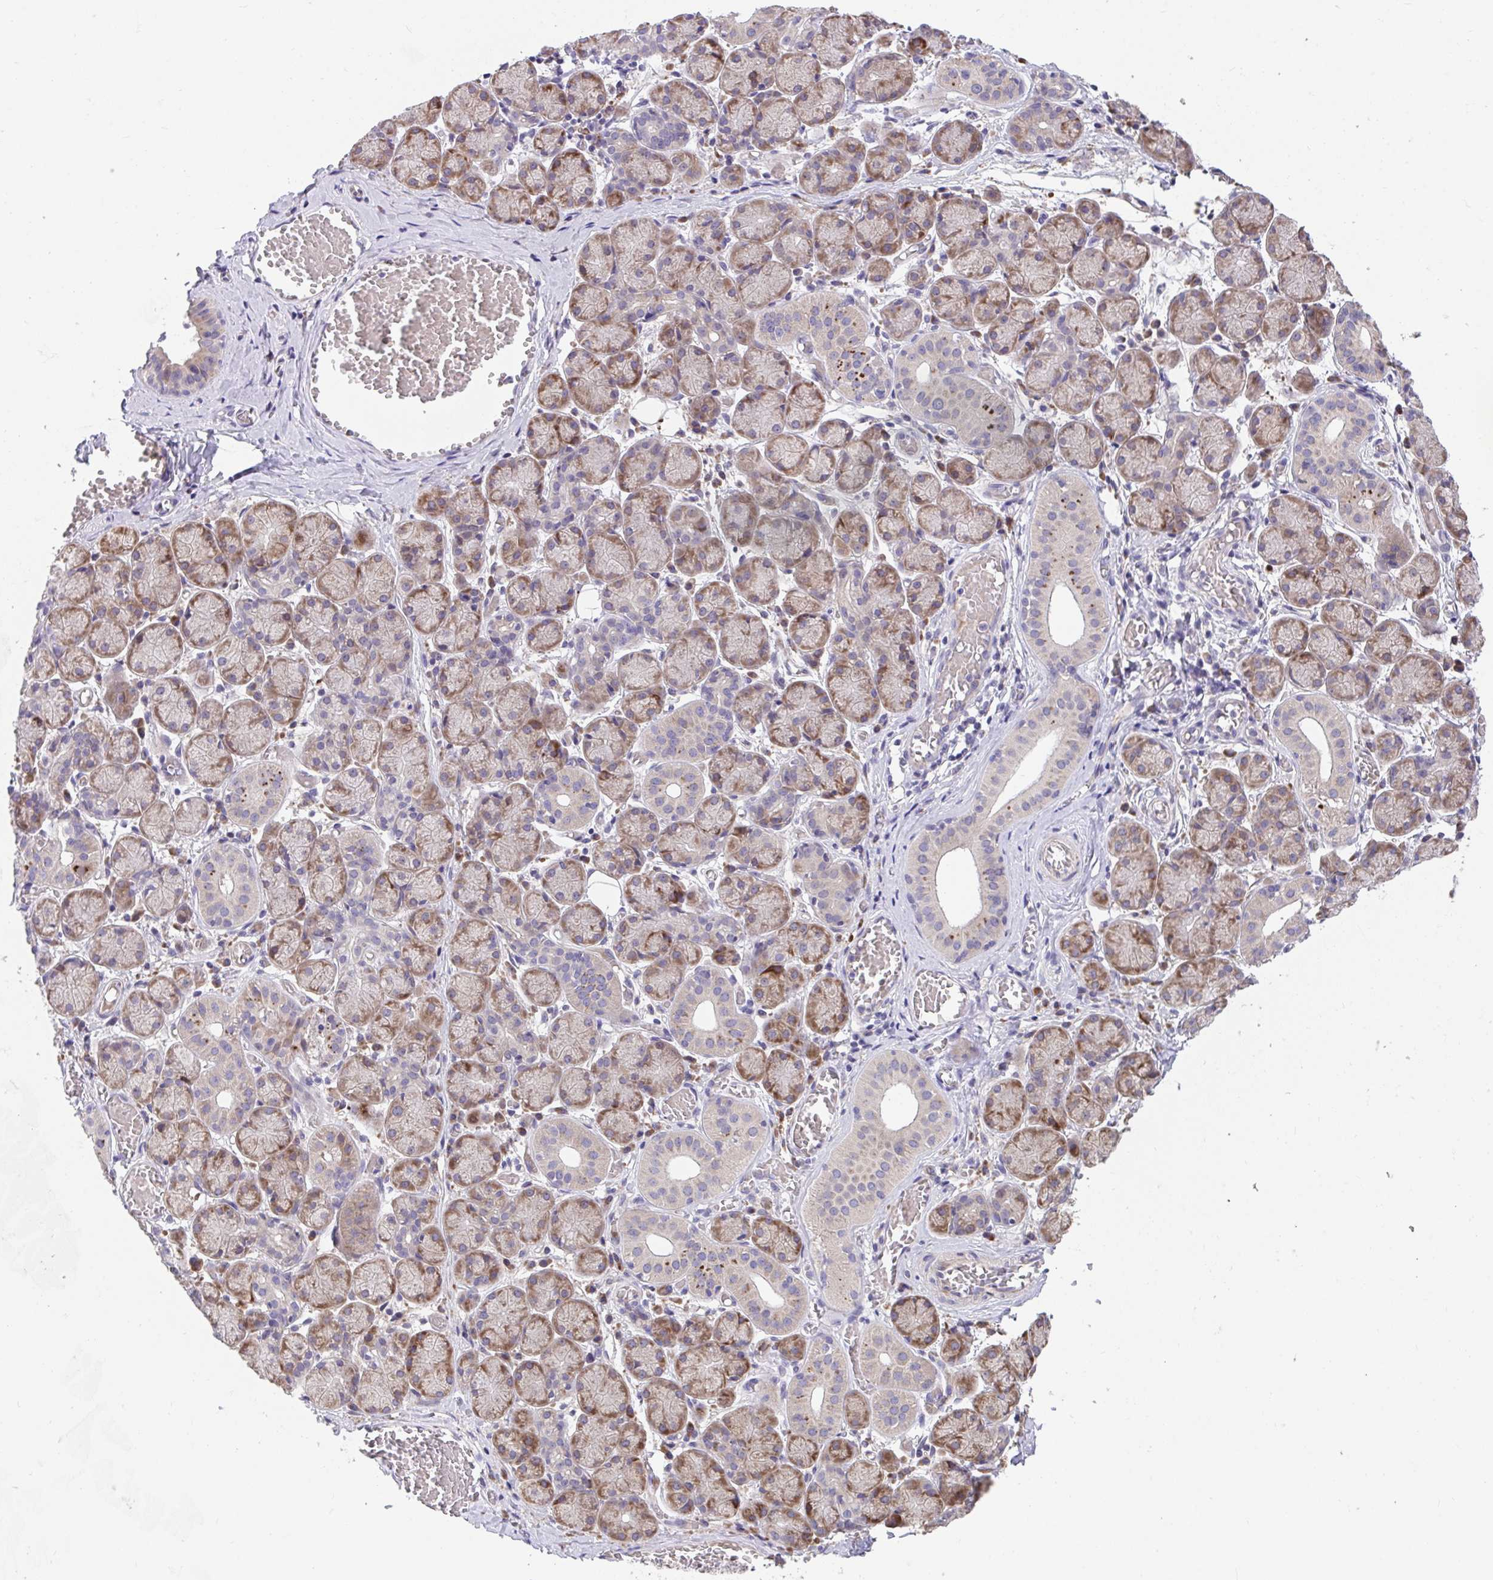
{"staining": {"intensity": "moderate", "quantity": "25%-75%", "location": "cytoplasmic/membranous"}, "tissue": "salivary gland", "cell_type": "Glandular cells", "image_type": "normal", "snomed": [{"axis": "morphology", "description": "Normal tissue, NOS"}, {"axis": "topography", "description": "Salivary gland"}], "caption": "This micrograph reveals normal salivary gland stained with IHC to label a protein in brown. The cytoplasmic/membranous of glandular cells show moderate positivity for the protein. Nuclei are counter-stained blue.", "gene": "SUSD4", "patient": {"sex": "female", "age": 24}}